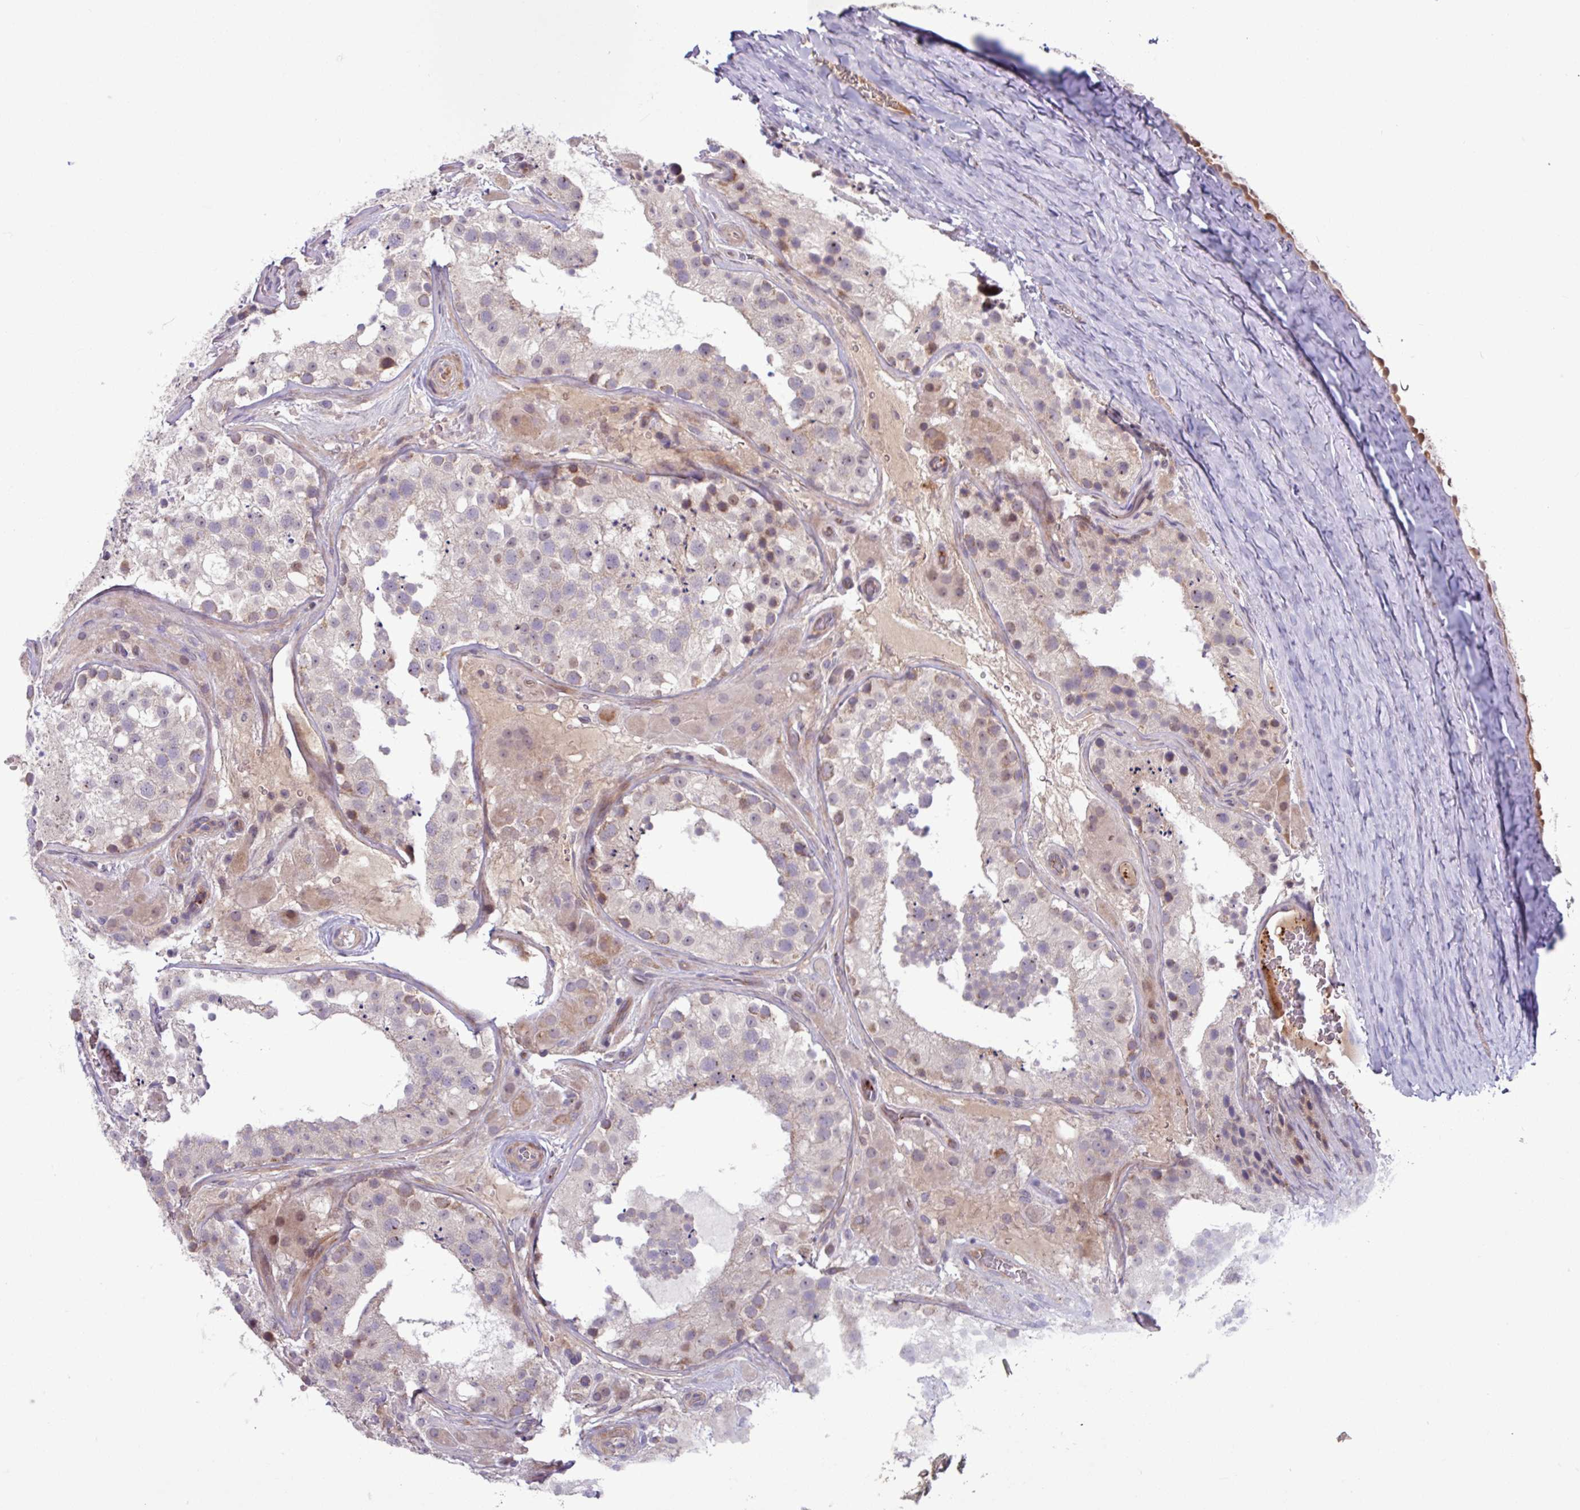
{"staining": {"intensity": "moderate", "quantity": "<25%", "location": "cytoplasmic/membranous"}, "tissue": "testis", "cell_type": "Cells in seminiferous ducts", "image_type": "normal", "snomed": [{"axis": "morphology", "description": "Normal tissue, NOS"}, {"axis": "topography", "description": "Testis"}], "caption": "An image showing moderate cytoplasmic/membranous staining in approximately <25% of cells in seminiferous ducts in normal testis, as visualized by brown immunohistochemical staining.", "gene": "B4GALNT4", "patient": {"sex": "male", "age": 26}}